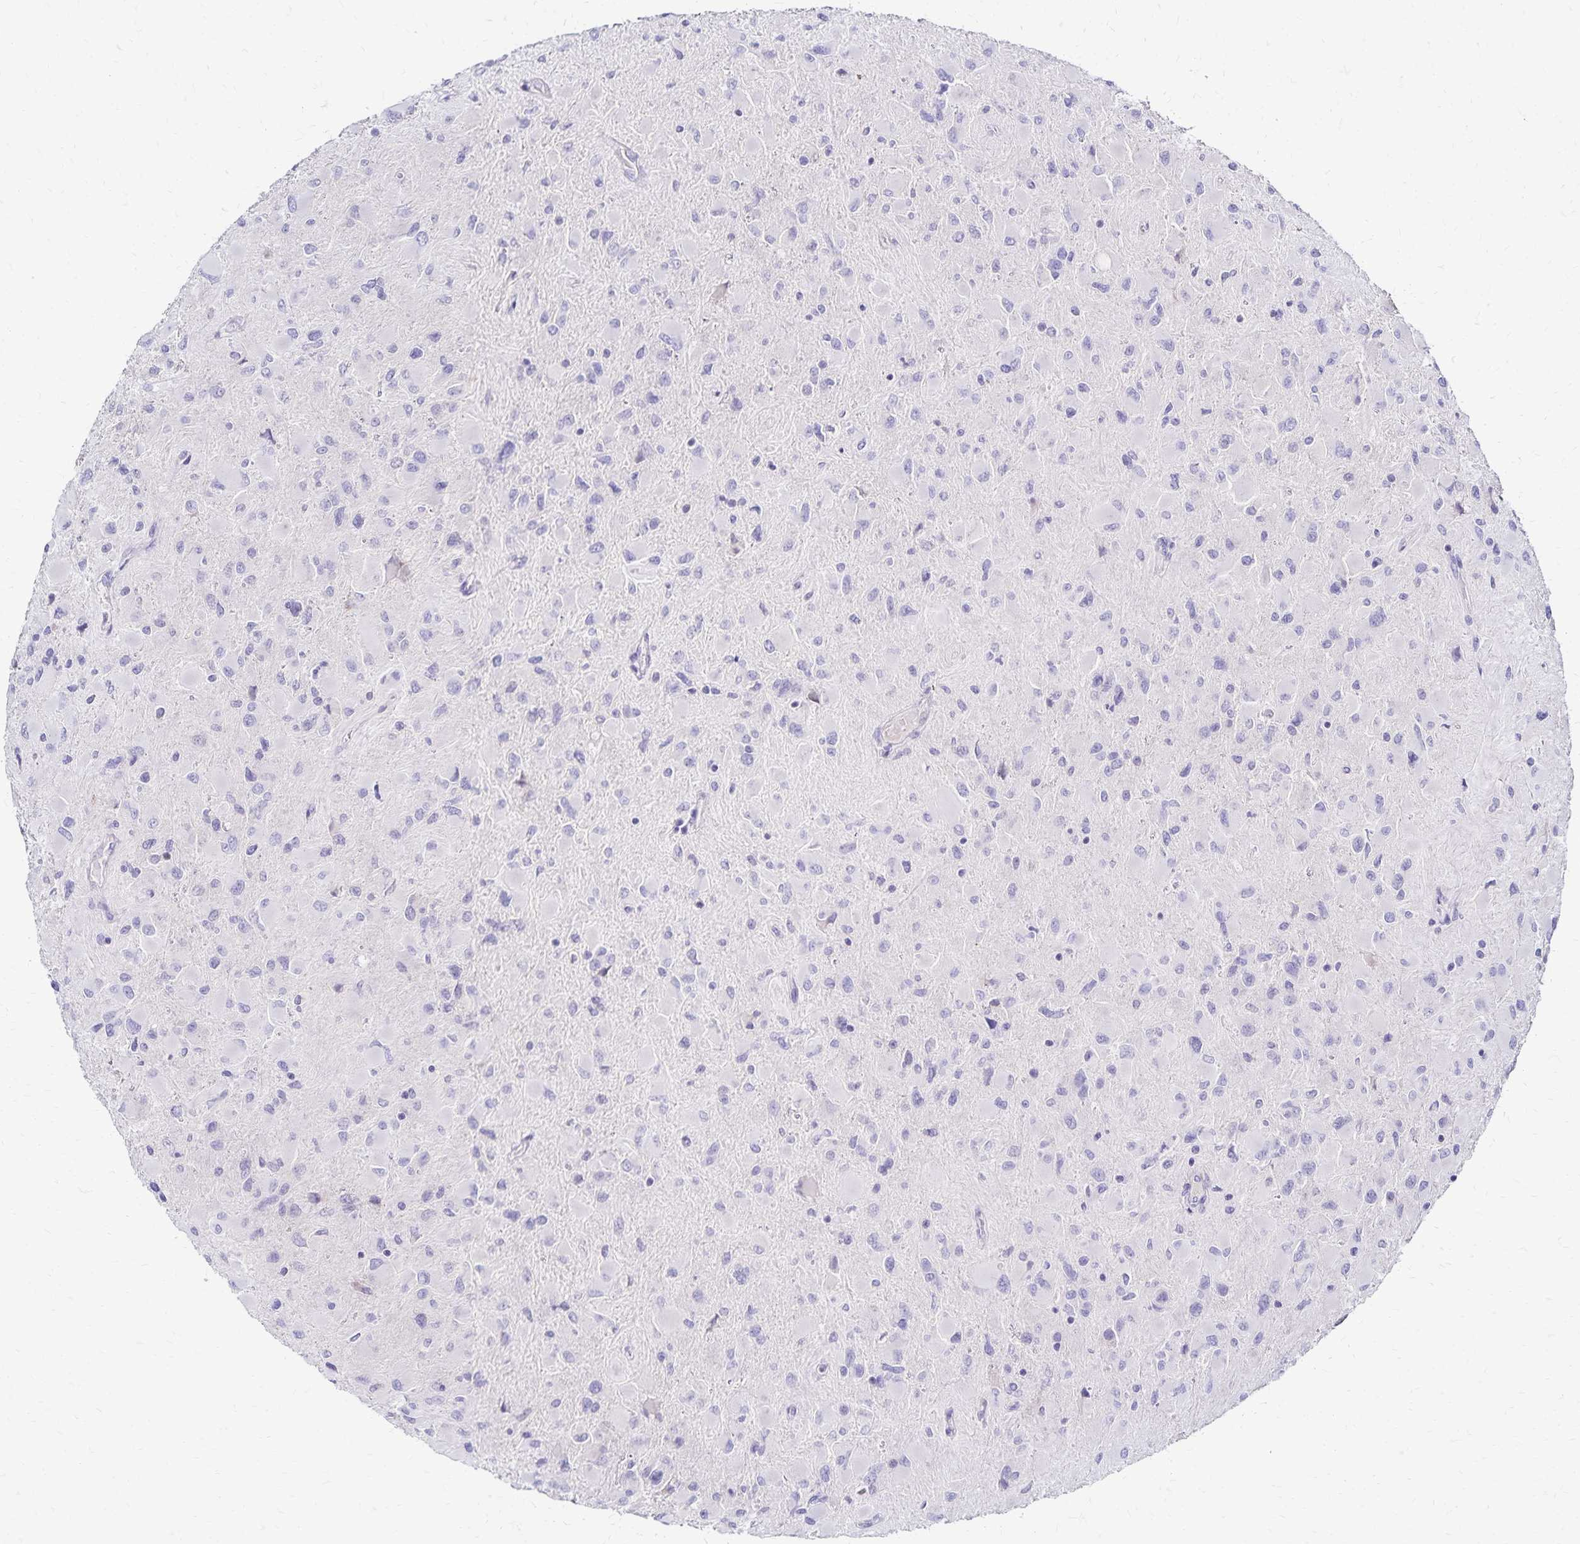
{"staining": {"intensity": "negative", "quantity": "none", "location": "none"}, "tissue": "glioma", "cell_type": "Tumor cells", "image_type": "cancer", "snomed": [{"axis": "morphology", "description": "Glioma, malignant, High grade"}, {"axis": "topography", "description": "Cerebral cortex"}], "caption": "A photomicrograph of malignant glioma (high-grade) stained for a protein shows no brown staining in tumor cells.", "gene": "PAX5", "patient": {"sex": "female", "age": 36}}